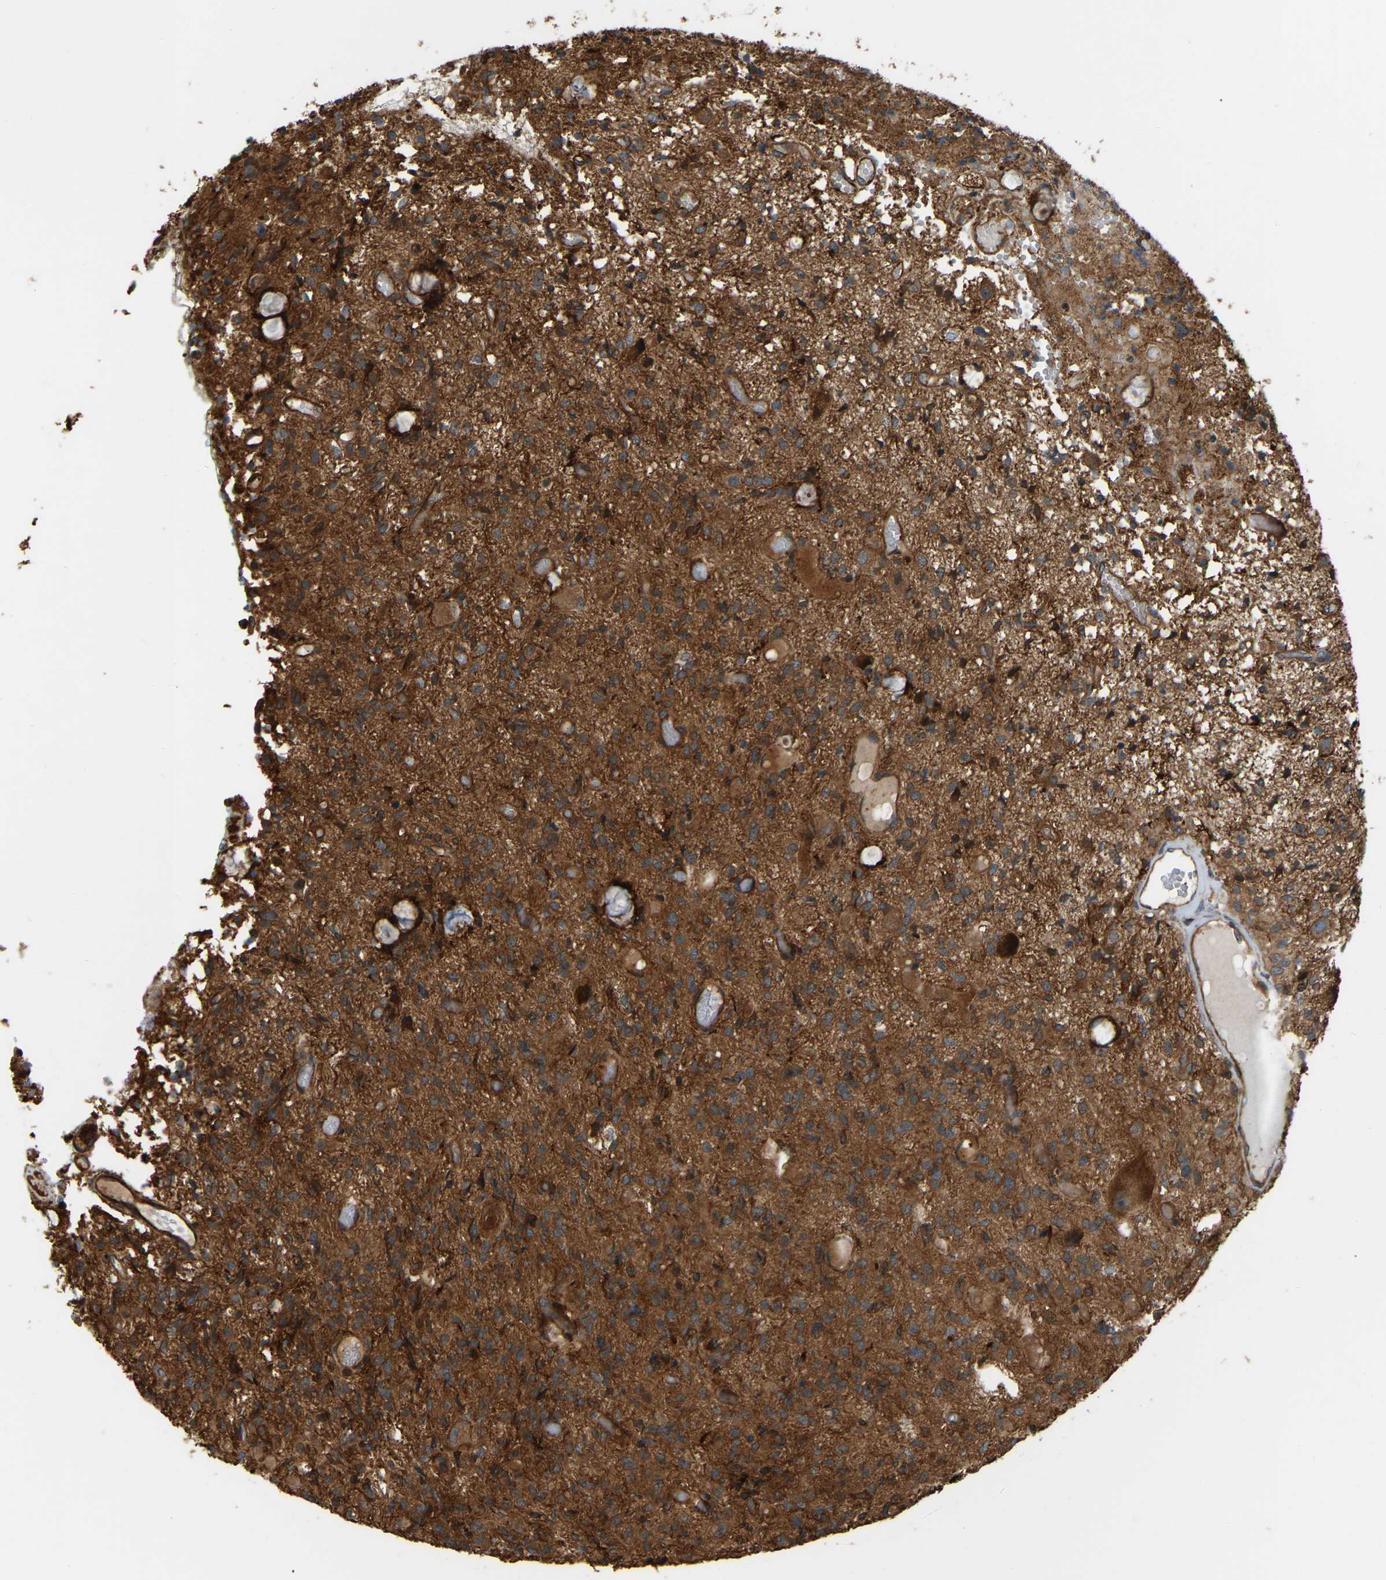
{"staining": {"intensity": "moderate", "quantity": ">75%", "location": "cytoplasmic/membranous"}, "tissue": "glioma", "cell_type": "Tumor cells", "image_type": "cancer", "snomed": [{"axis": "morphology", "description": "Glioma, malignant, High grade"}, {"axis": "topography", "description": "Brain"}], "caption": "Glioma stained for a protein displays moderate cytoplasmic/membranous positivity in tumor cells.", "gene": "SAMD9L", "patient": {"sex": "female", "age": 59}}